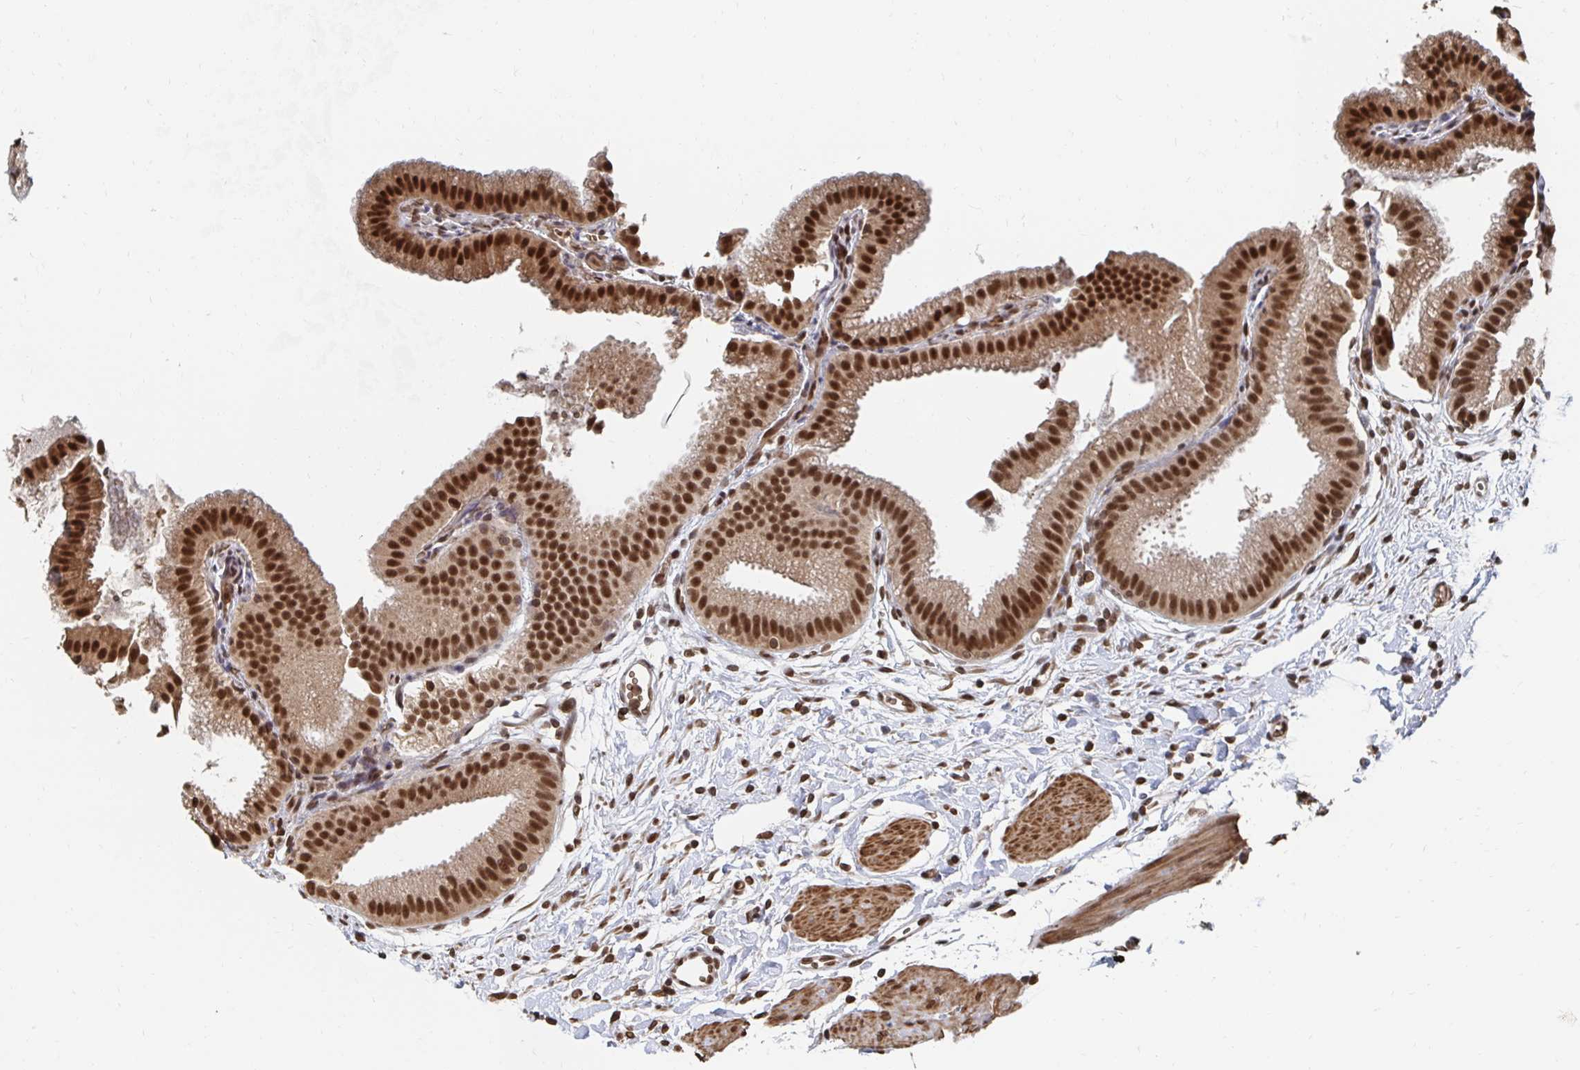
{"staining": {"intensity": "strong", "quantity": ">75%", "location": "nuclear"}, "tissue": "gallbladder", "cell_type": "Glandular cells", "image_type": "normal", "snomed": [{"axis": "morphology", "description": "Normal tissue, NOS"}, {"axis": "topography", "description": "Gallbladder"}], "caption": "DAB (3,3'-diaminobenzidine) immunohistochemical staining of benign human gallbladder exhibits strong nuclear protein staining in approximately >75% of glandular cells.", "gene": "GTF3C6", "patient": {"sex": "female", "age": 63}}